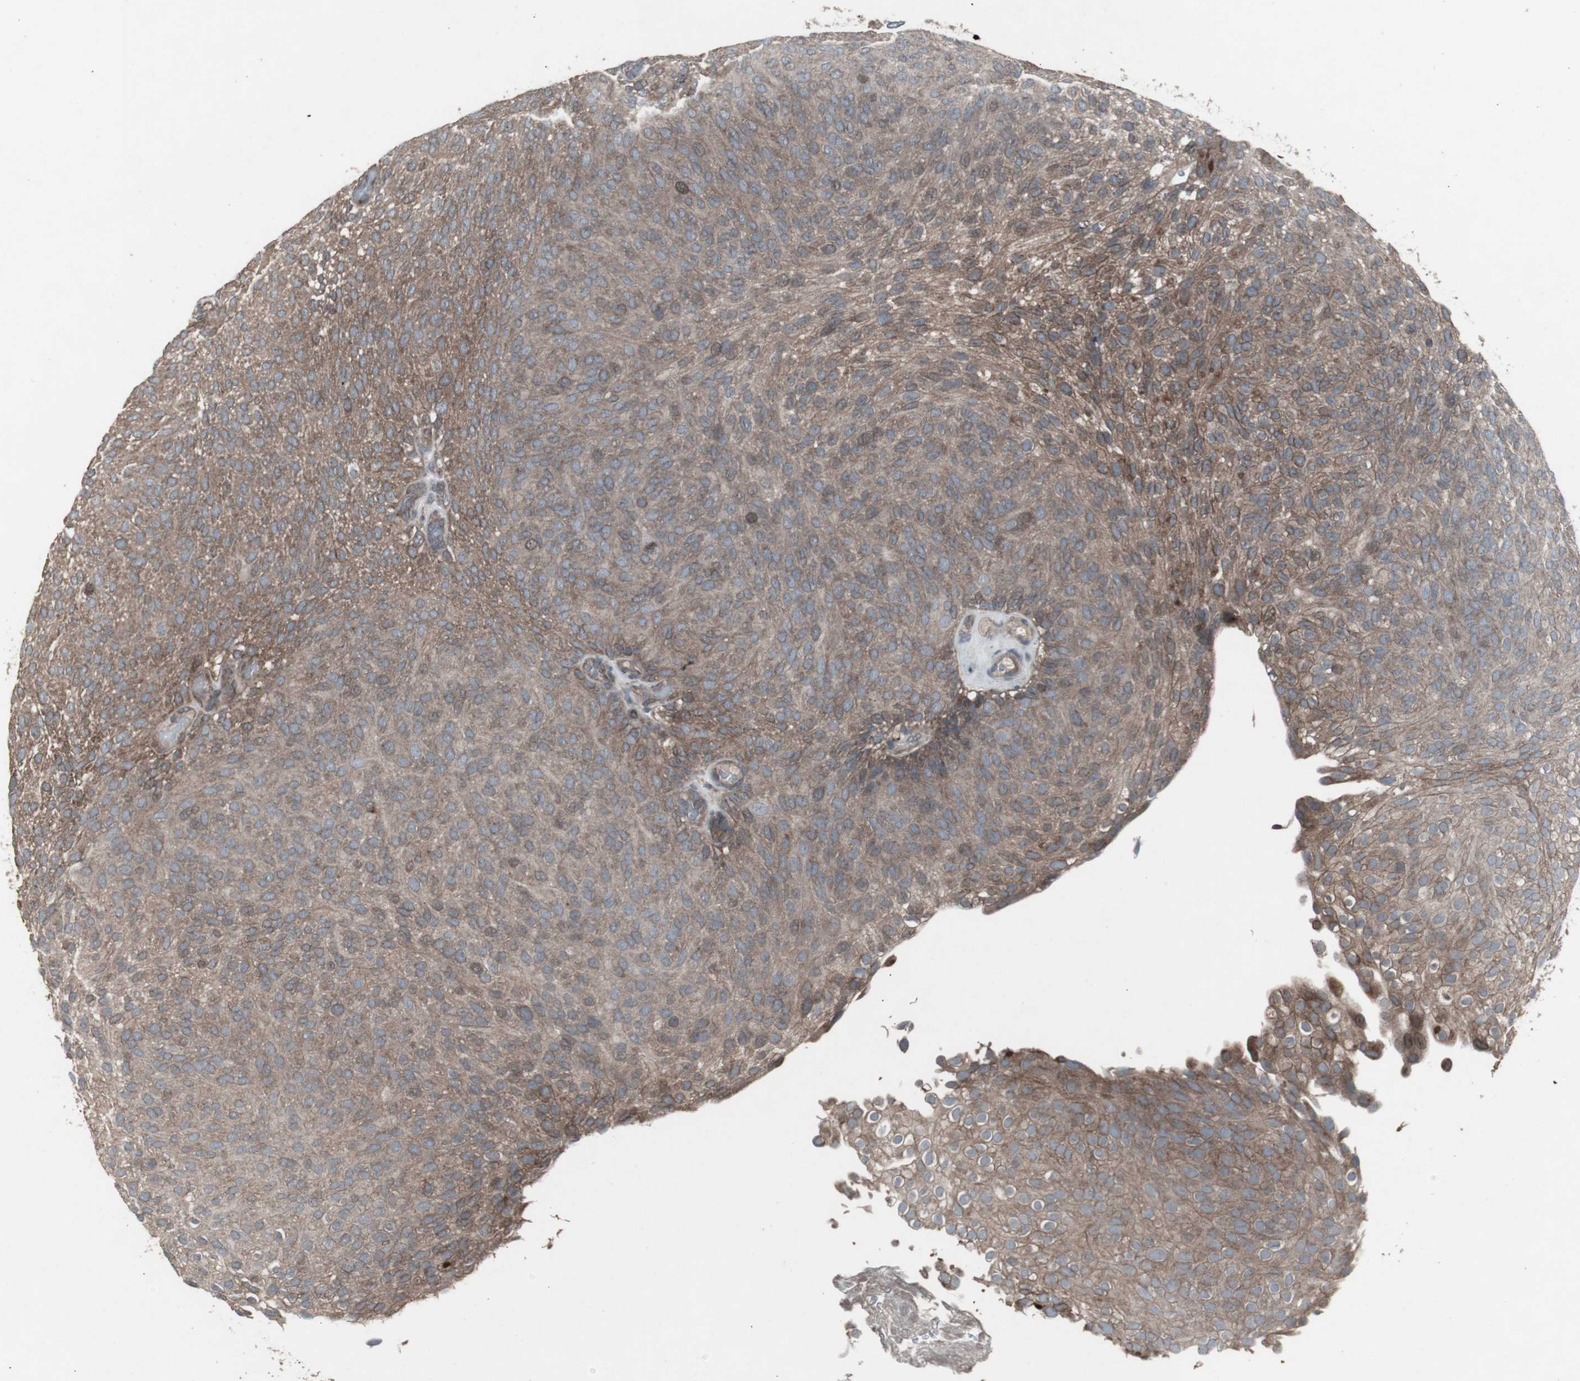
{"staining": {"intensity": "weak", "quantity": ">75%", "location": "cytoplasmic/membranous"}, "tissue": "urothelial cancer", "cell_type": "Tumor cells", "image_type": "cancer", "snomed": [{"axis": "morphology", "description": "Urothelial carcinoma, Low grade"}, {"axis": "topography", "description": "Urinary bladder"}], "caption": "Protein analysis of urothelial cancer tissue shows weak cytoplasmic/membranous staining in about >75% of tumor cells. The protein is shown in brown color, while the nuclei are stained blue.", "gene": "SSTR2", "patient": {"sex": "male", "age": 78}}